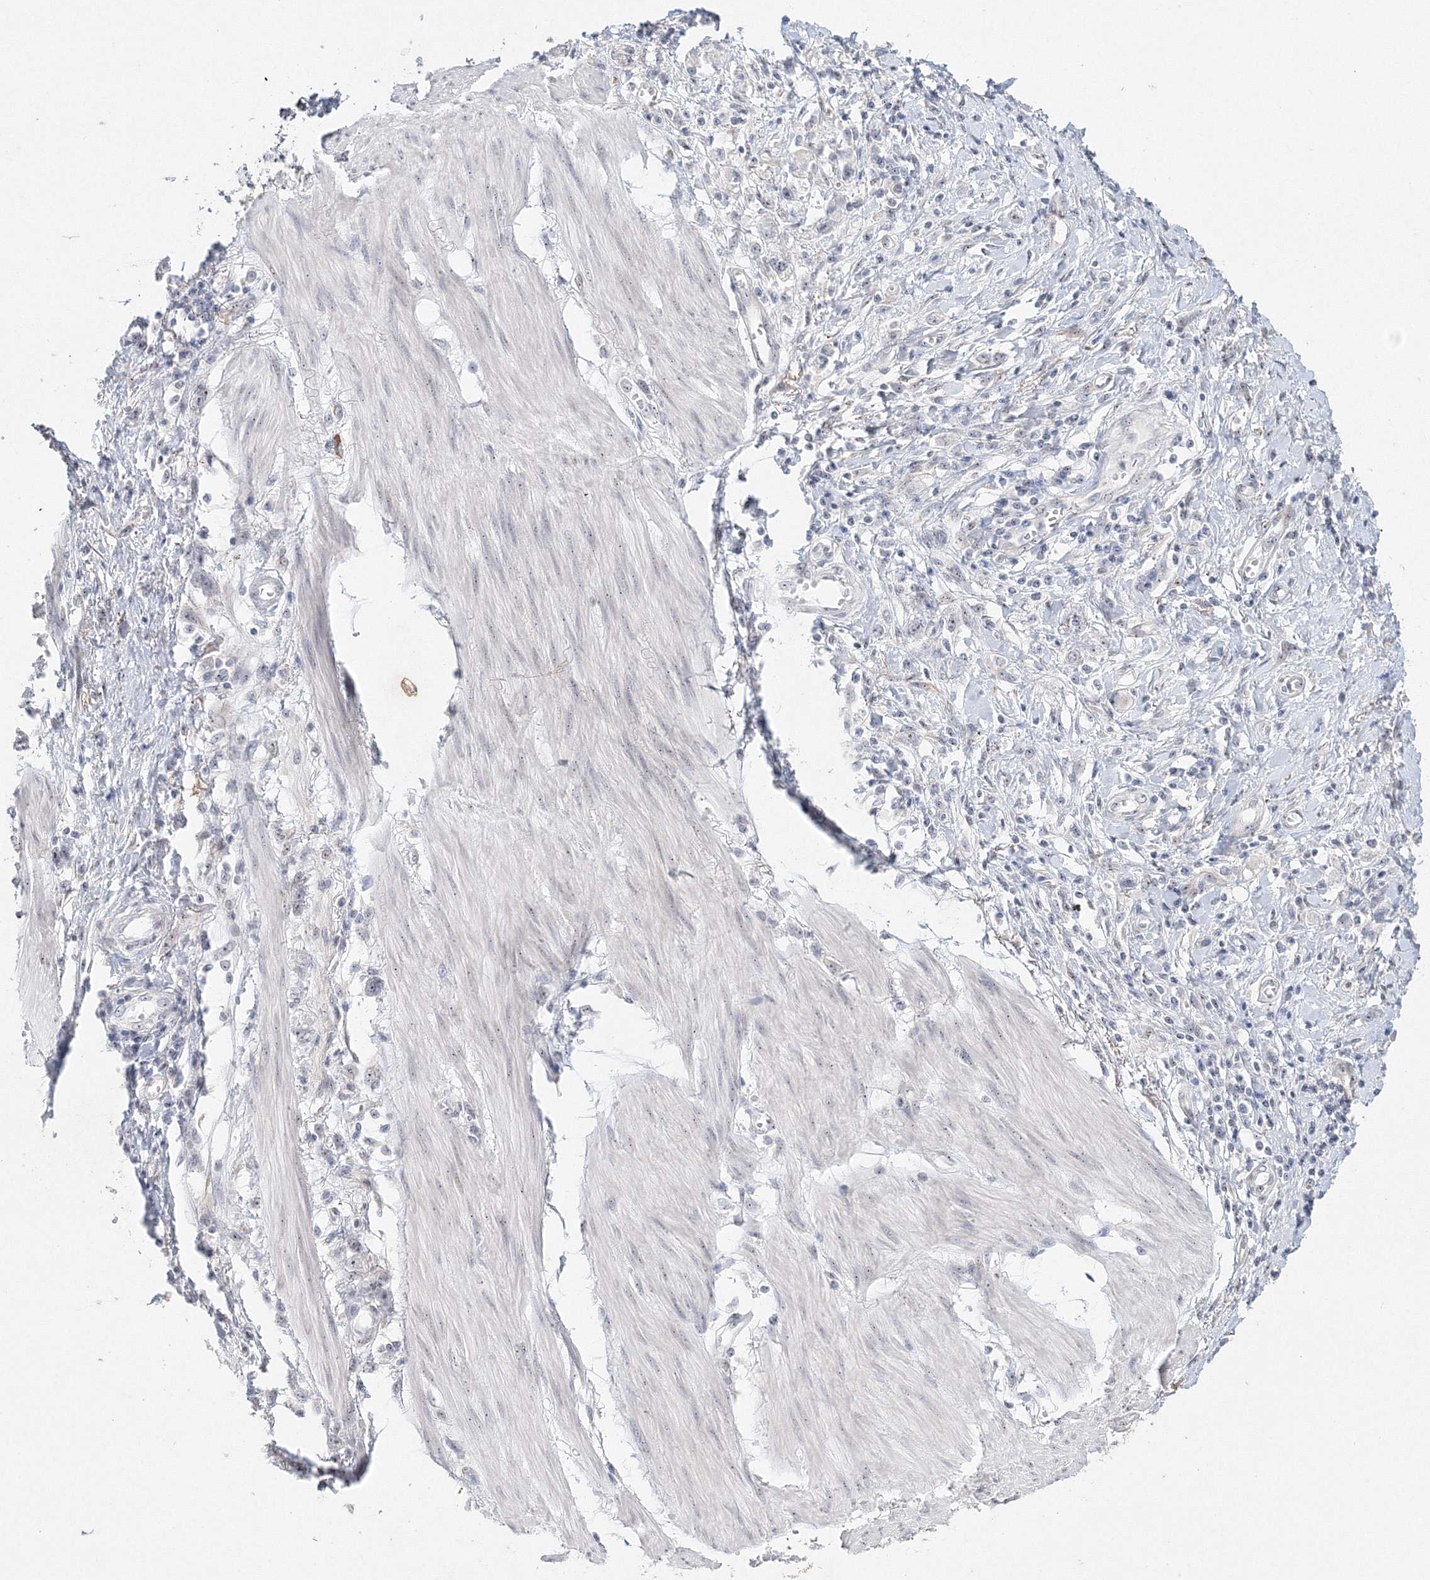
{"staining": {"intensity": "negative", "quantity": "none", "location": "none"}, "tissue": "stomach cancer", "cell_type": "Tumor cells", "image_type": "cancer", "snomed": [{"axis": "morphology", "description": "Adenocarcinoma, NOS"}, {"axis": "topography", "description": "Stomach"}], "caption": "A histopathology image of stomach cancer stained for a protein exhibits no brown staining in tumor cells. (Brightfield microscopy of DAB (3,3'-diaminobenzidine) immunohistochemistry (IHC) at high magnification).", "gene": "SIRT7", "patient": {"sex": "female", "age": 76}}